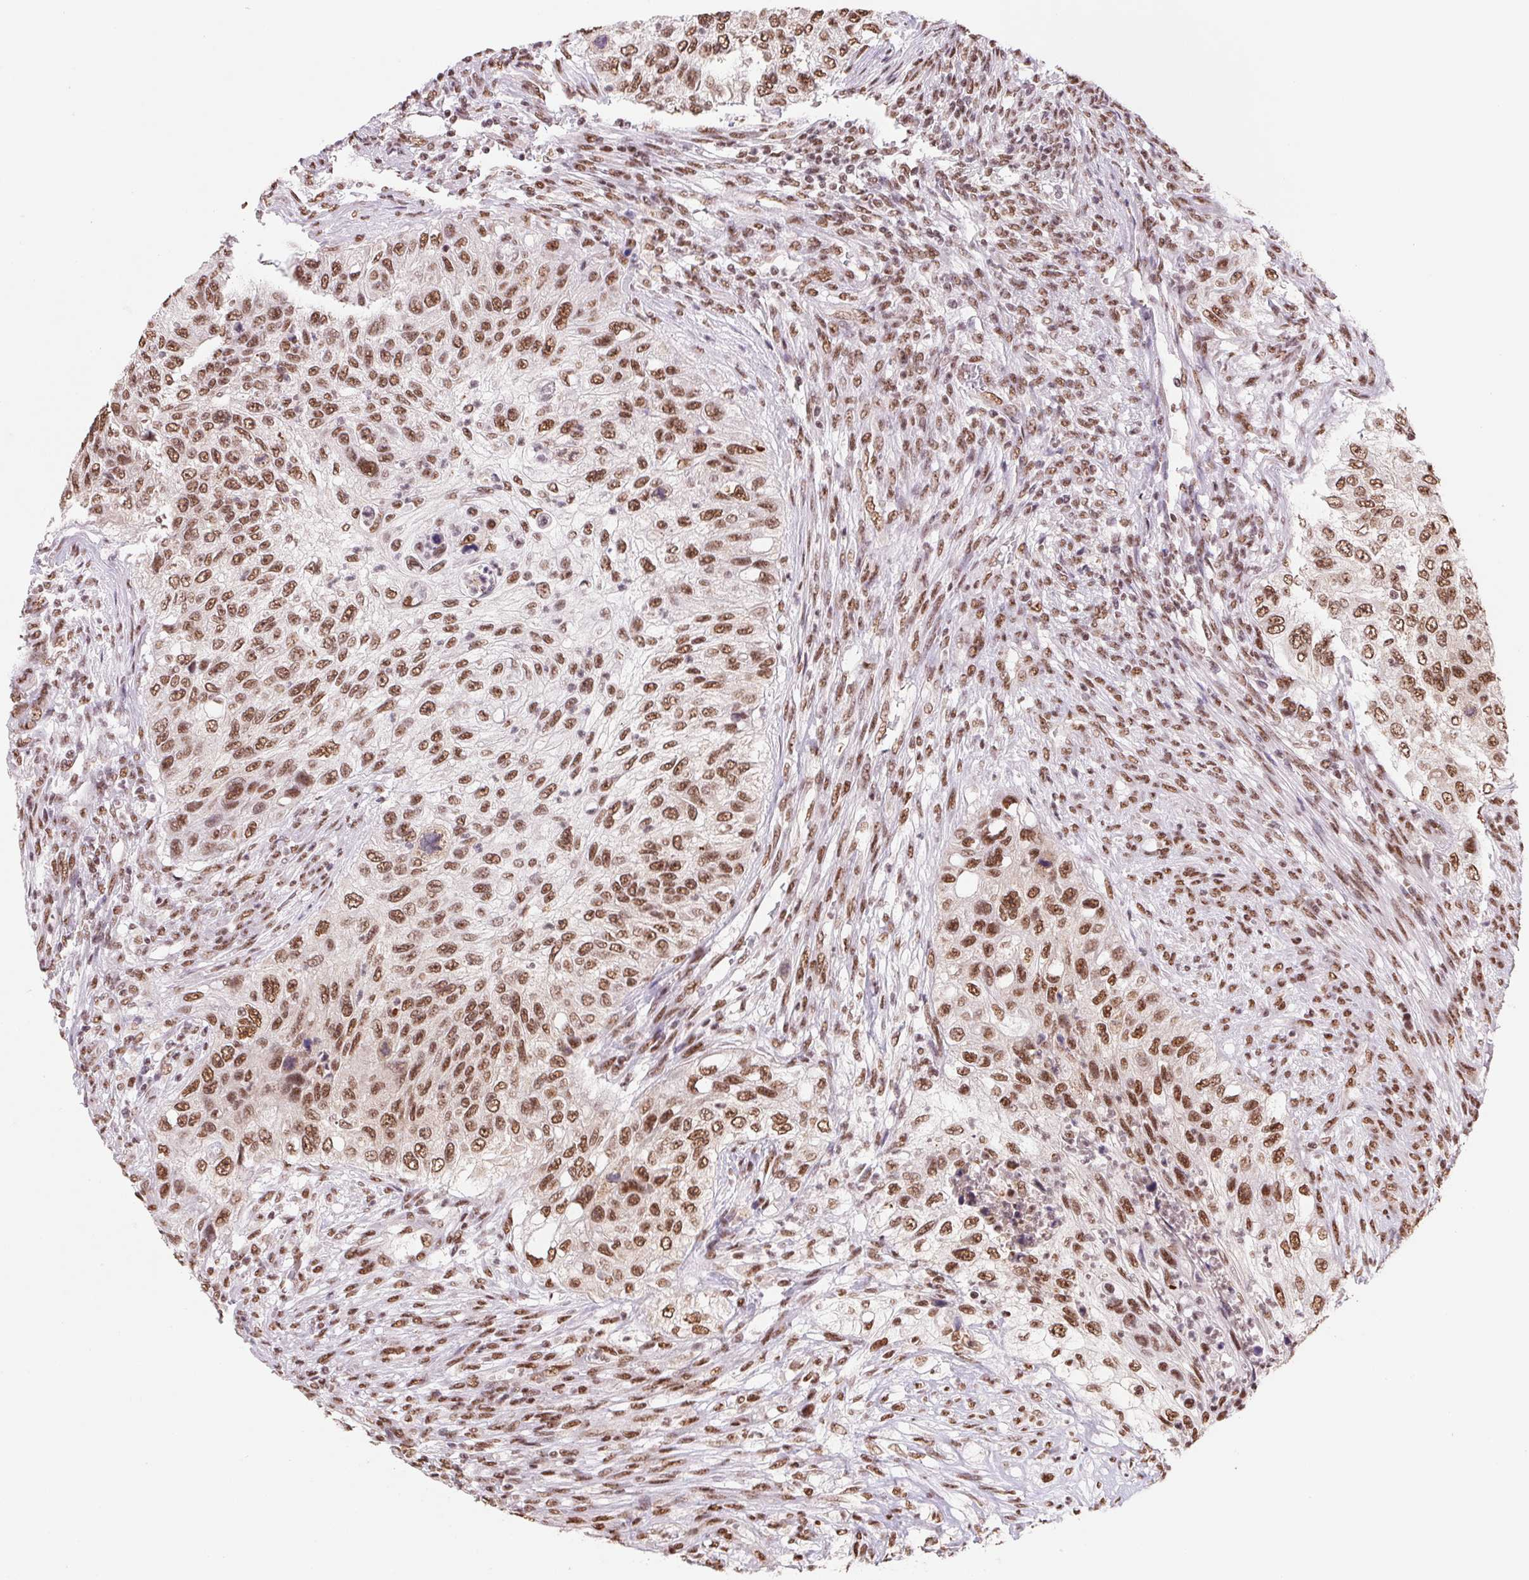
{"staining": {"intensity": "moderate", "quantity": ">75%", "location": "nuclear"}, "tissue": "urothelial cancer", "cell_type": "Tumor cells", "image_type": "cancer", "snomed": [{"axis": "morphology", "description": "Urothelial carcinoma, High grade"}, {"axis": "topography", "description": "Urinary bladder"}], "caption": "Human high-grade urothelial carcinoma stained with a protein marker shows moderate staining in tumor cells.", "gene": "SNRPG", "patient": {"sex": "female", "age": 60}}